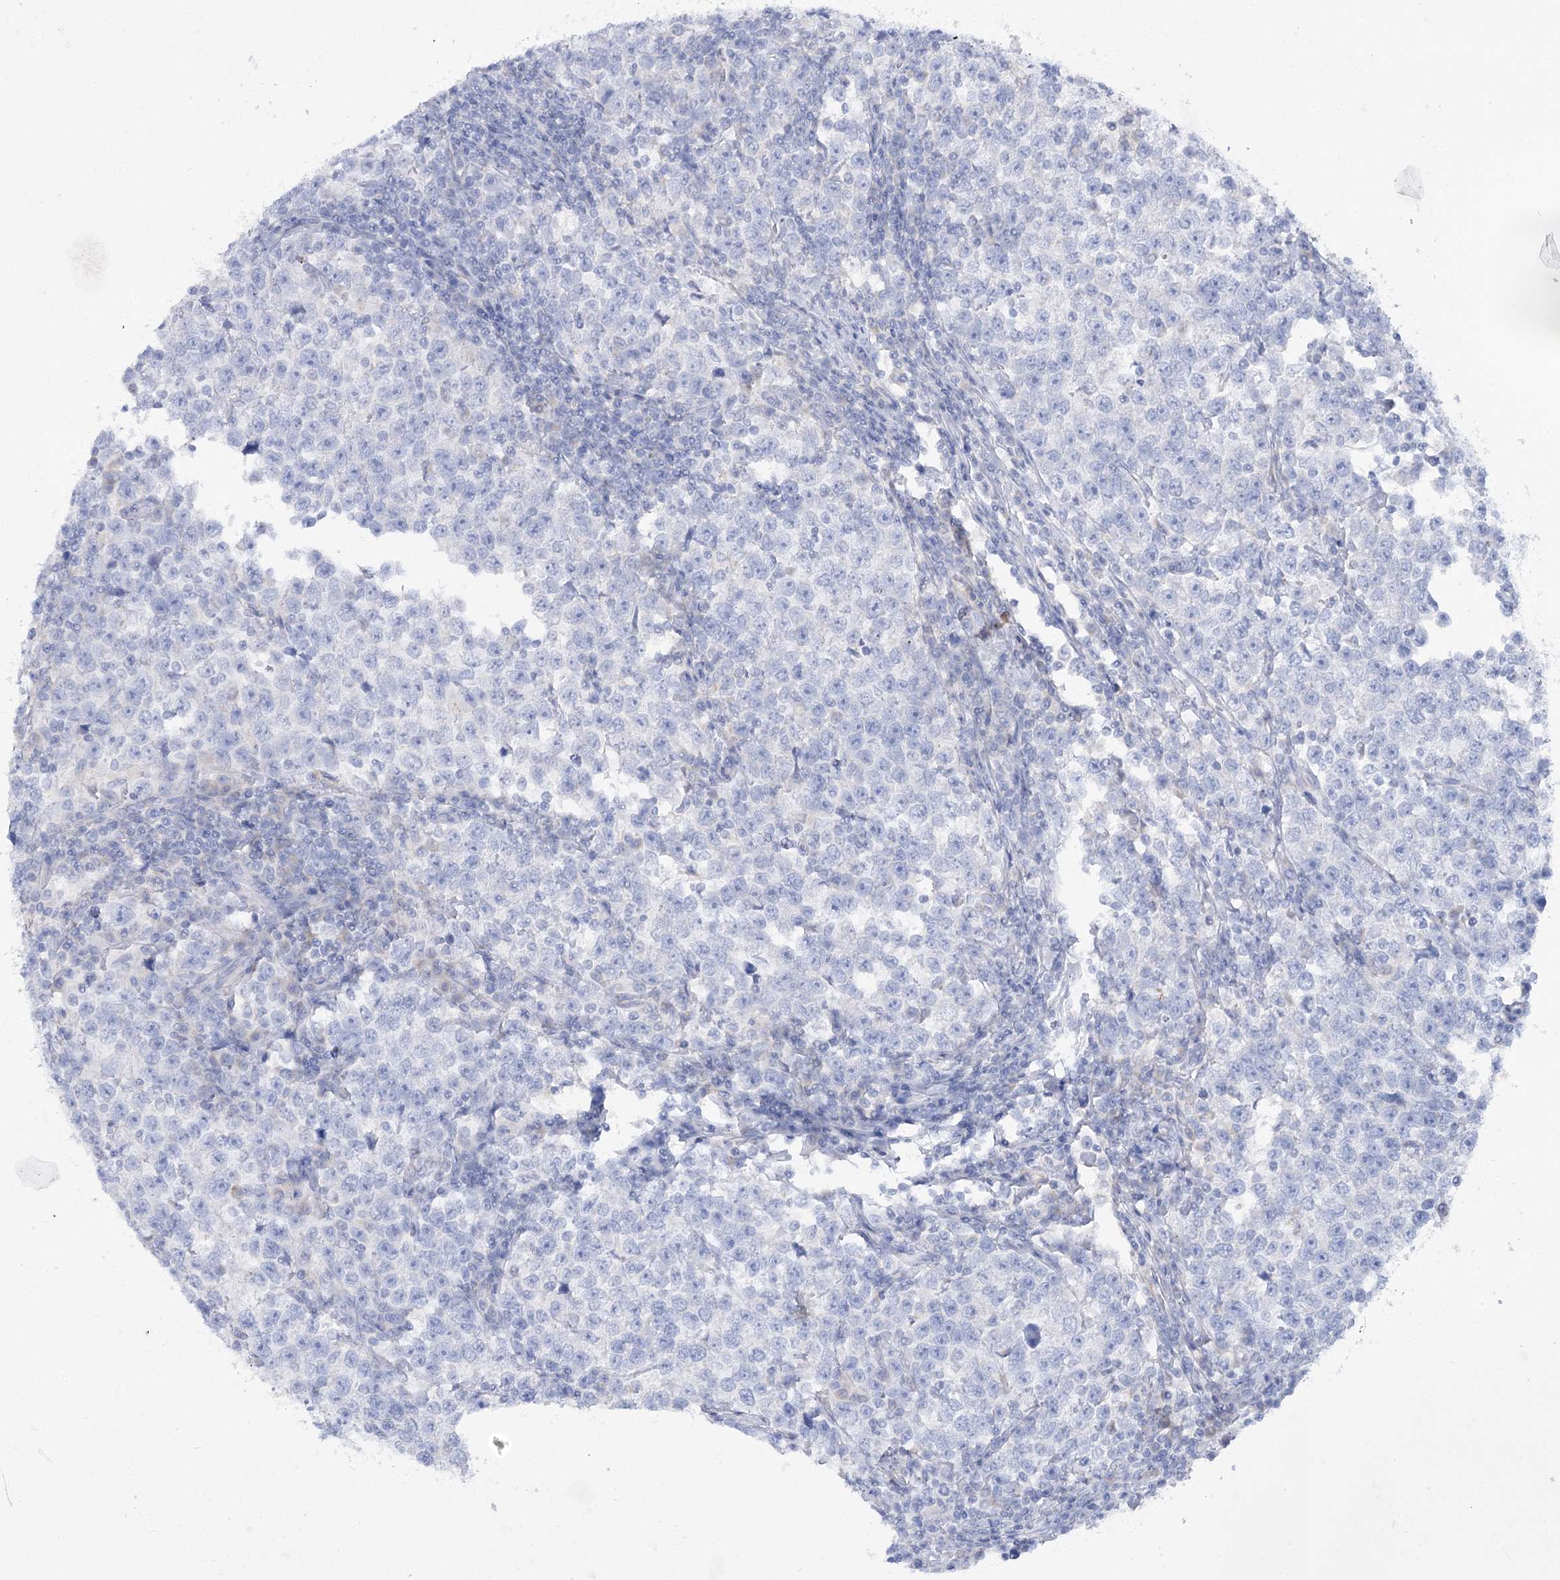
{"staining": {"intensity": "negative", "quantity": "none", "location": "none"}, "tissue": "testis cancer", "cell_type": "Tumor cells", "image_type": "cancer", "snomed": [{"axis": "morphology", "description": "Normal tissue, NOS"}, {"axis": "morphology", "description": "Seminoma, NOS"}, {"axis": "topography", "description": "Testis"}], "caption": "Human seminoma (testis) stained for a protein using IHC reveals no expression in tumor cells.", "gene": "GBF1", "patient": {"sex": "male", "age": 43}}